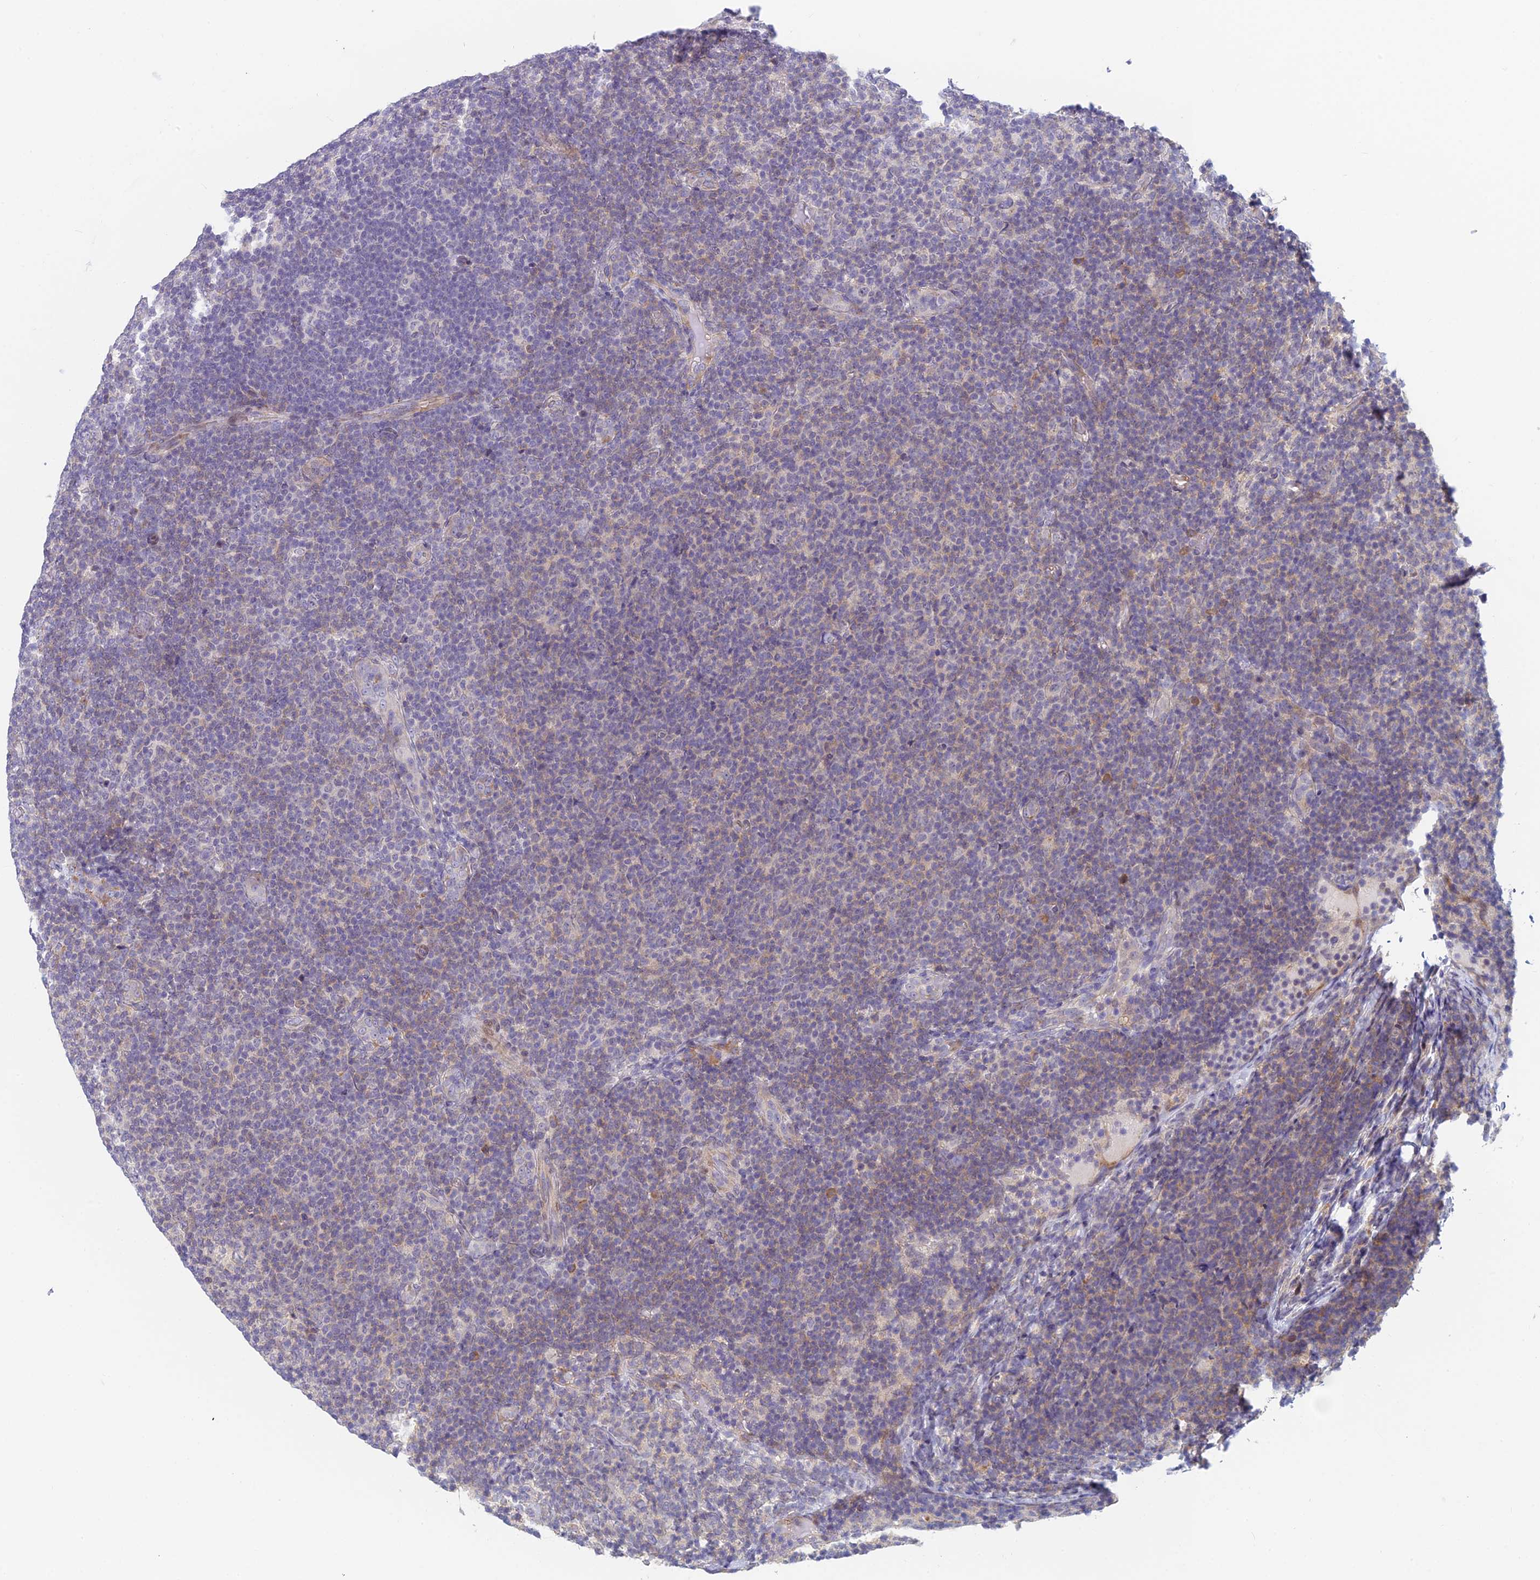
{"staining": {"intensity": "negative", "quantity": "none", "location": "none"}, "tissue": "lymphoma", "cell_type": "Tumor cells", "image_type": "cancer", "snomed": [{"axis": "morphology", "description": "Malignant lymphoma, non-Hodgkin's type, Low grade"}, {"axis": "topography", "description": "Lymph node"}], "caption": "DAB immunohistochemical staining of lymphoma reveals no significant staining in tumor cells.", "gene": "PPP1R26", "patient": {"sex": "male", "age": 66}}